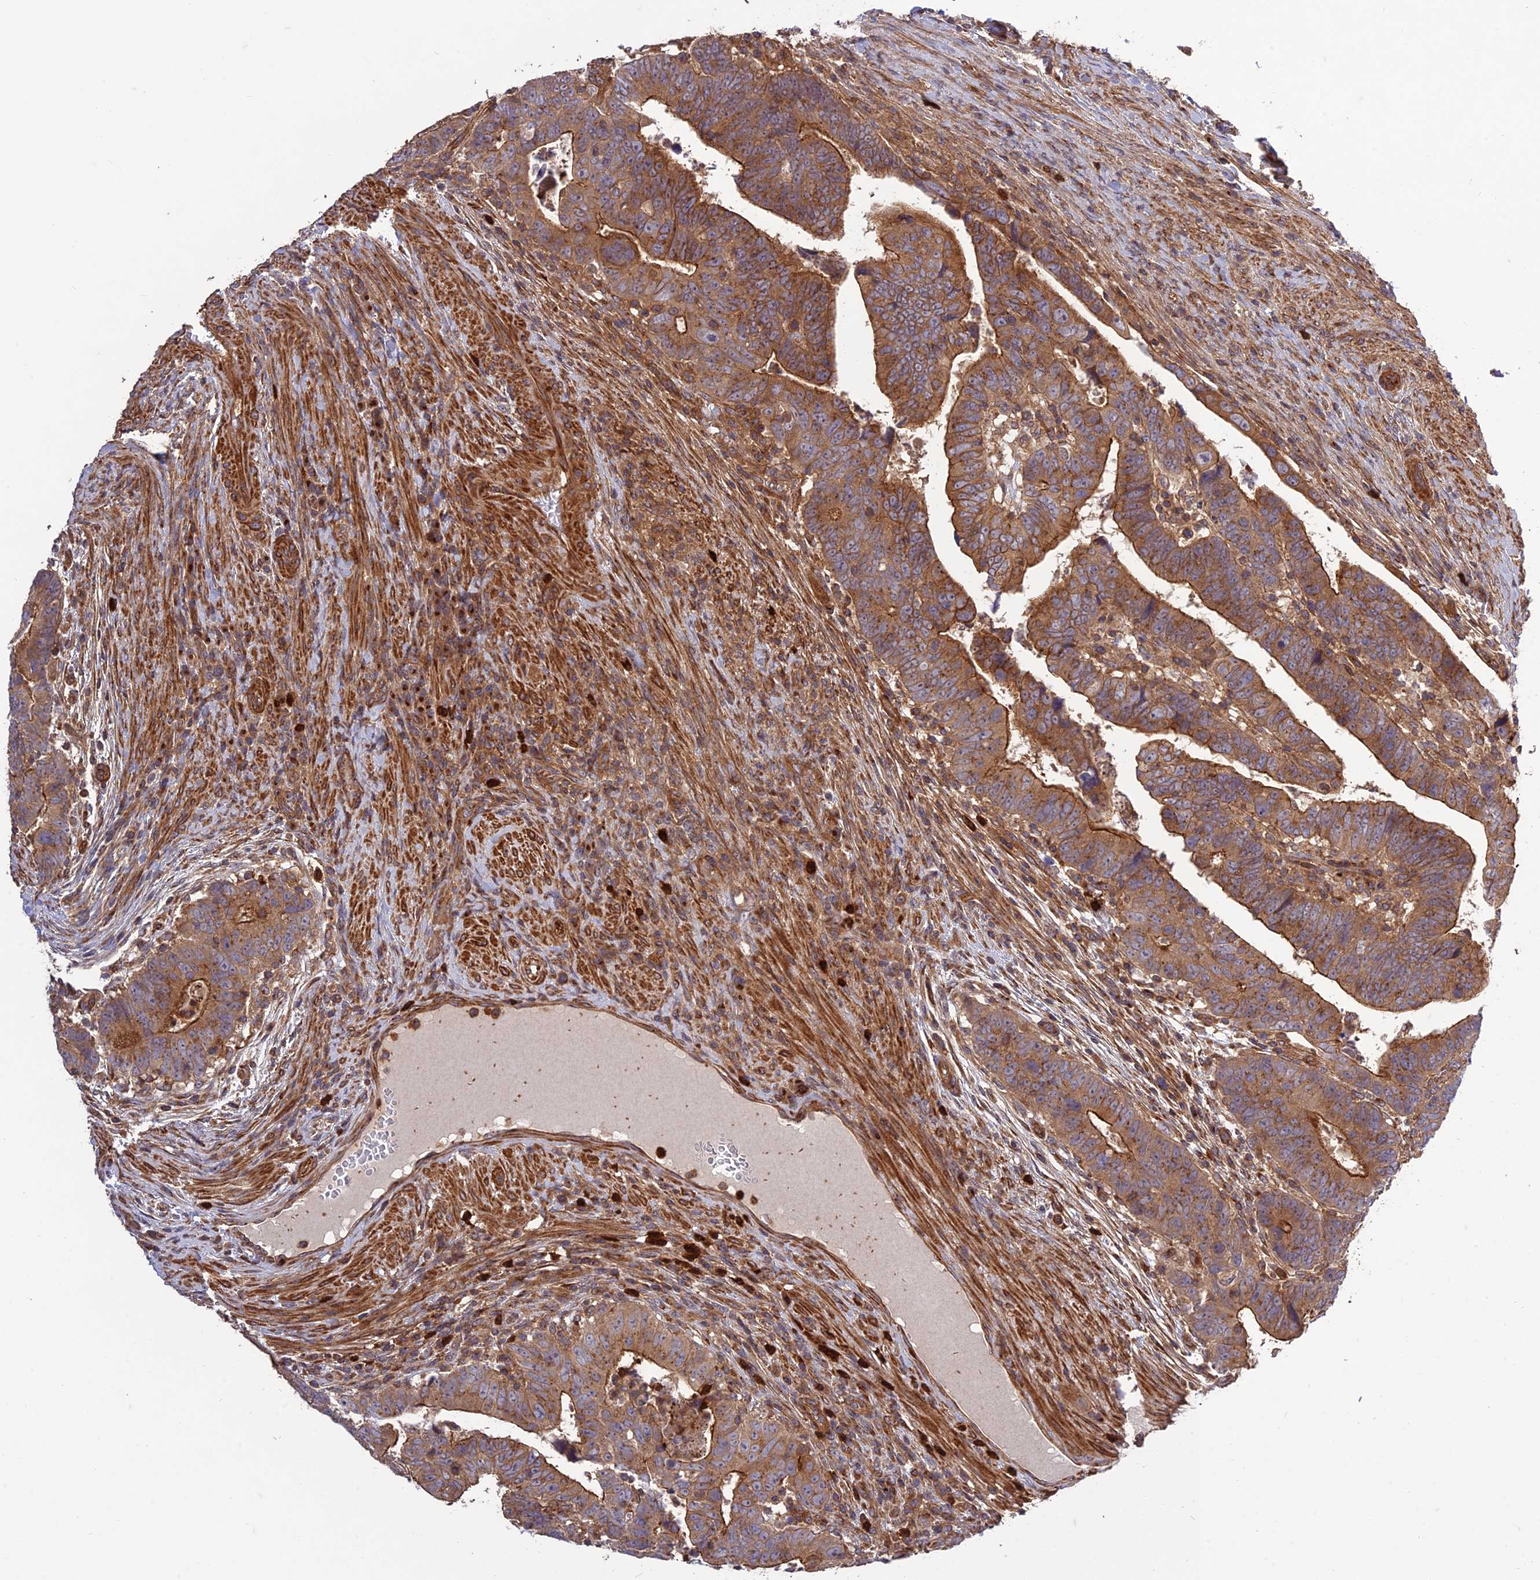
{"staining": {"intensity": "moderate", "quantity": ">75%", "location": "cytoplasmic/membranous"}, "tissue": "colorectal cancer", "cell_type": "Tumor cells", "image_type": "cancer", "snomed": [{"axis": "morphology", "description": "Normal tissue, NOS"}, {"axis": "morphology", "description": "Adenocarcinoma, NOS"}, {"axis": "topography", "description": "Rectum"}], "caption": "A medium amount of moderate cytoplasmic/membranous positivity is present in about >75% of tumor cells in colorectal cancer (adenocarcinoma) tissue.", "gene": "TMEM131L", "patient": {"sex": "female", "age": 65}}